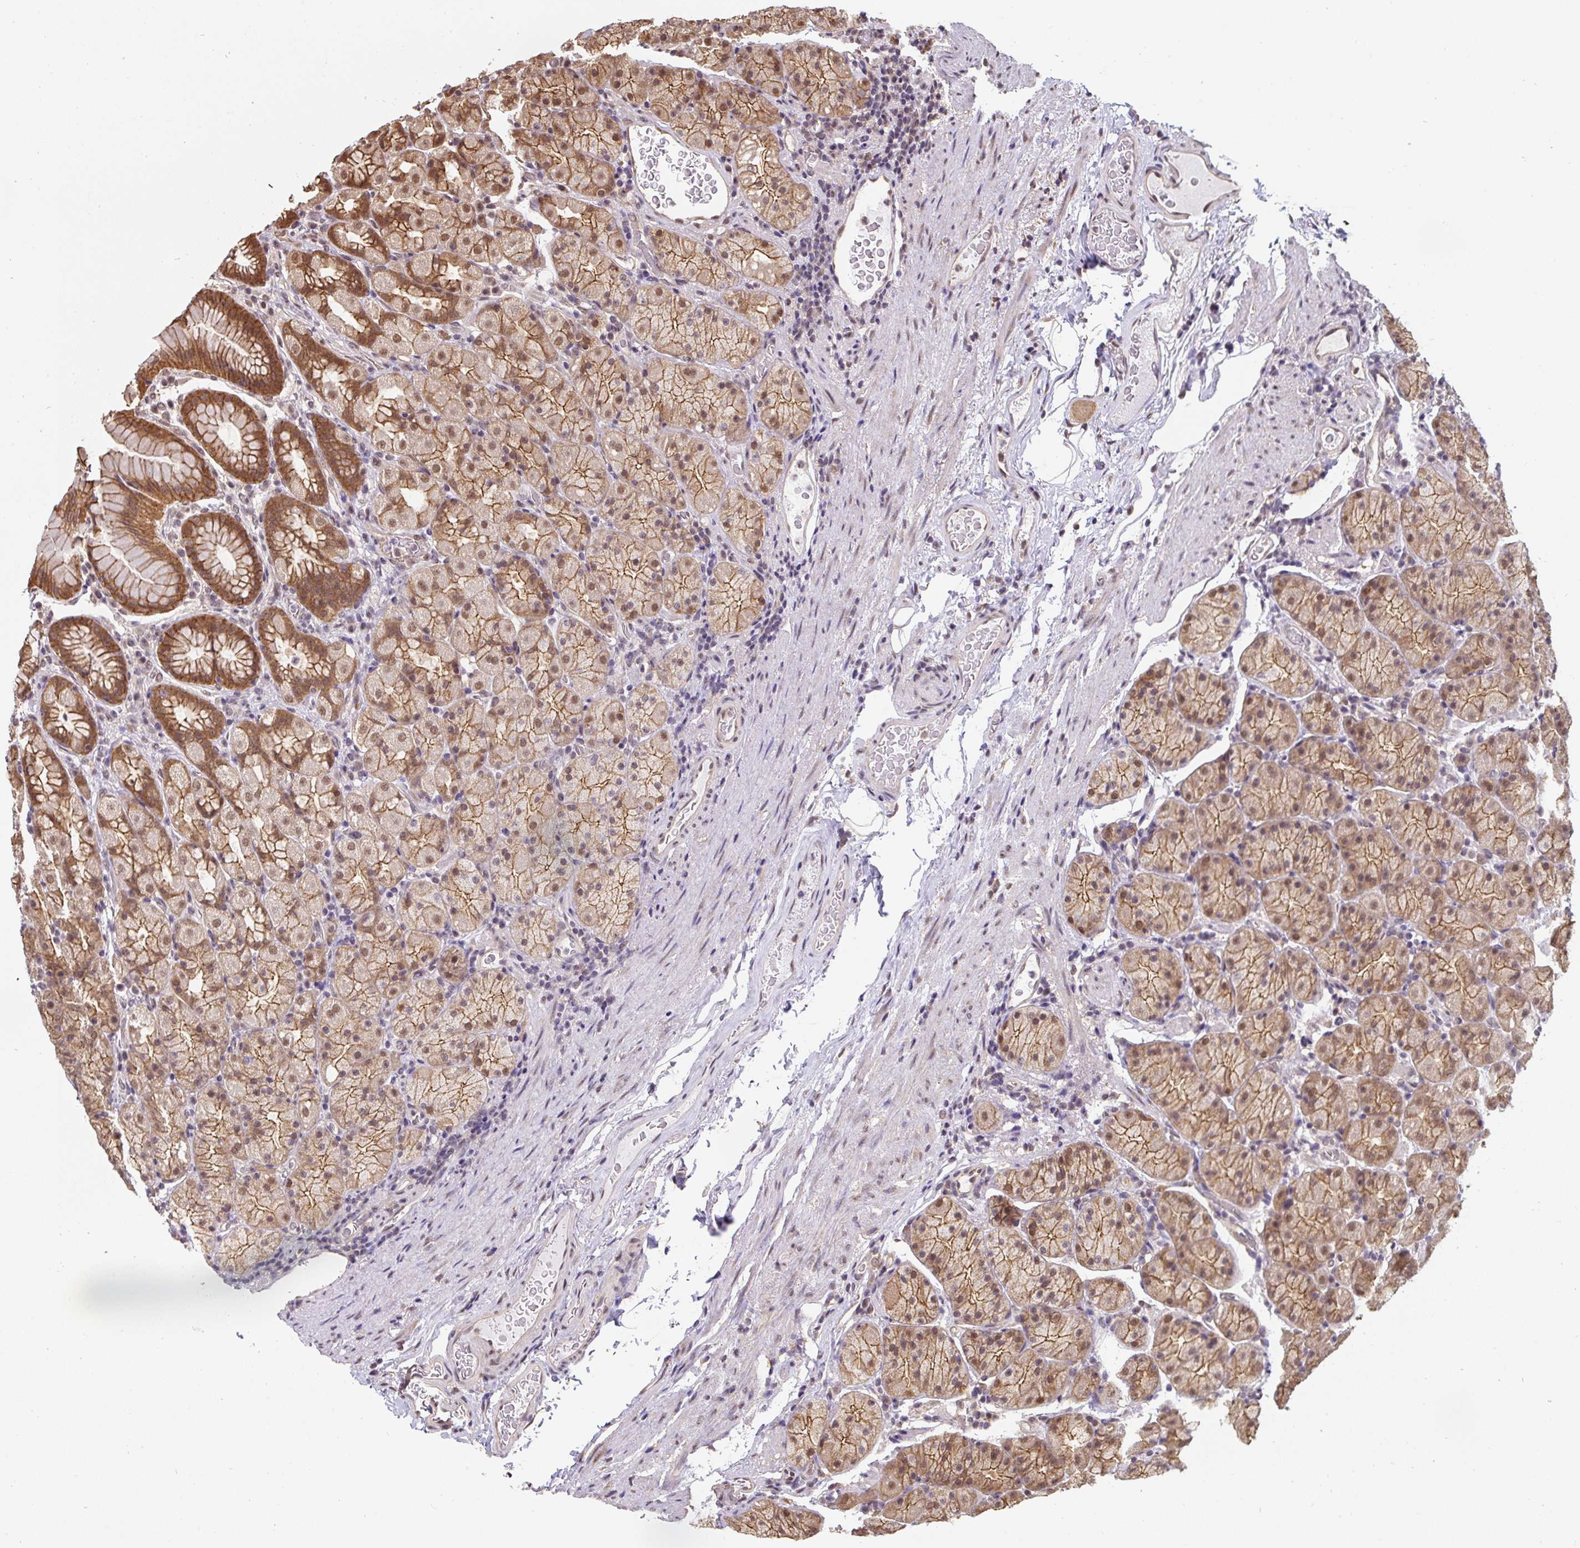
{"staining": {"intensity": "moderate", "quantity": ">75%", "location": "cytoplasmic/membranous,nuclear"}, "tissue": "stomach", "cell_type": "Glandular cells", "image_type": "normal", "snomed": [{"axis": "morphology", "description": "Normal tissue, NOS"}, {"axis": "topography", "description": "Stomach, upper"}, {"axis": "topography", "description": "Stomach"}], "caption": "Protein staining shows moderate cytoplasmic/membranous,nuclear staining in about >75% of glandular cells in benign stomach.", "gene": "ST13", "patient": {"sex": "male", "age": 68}}